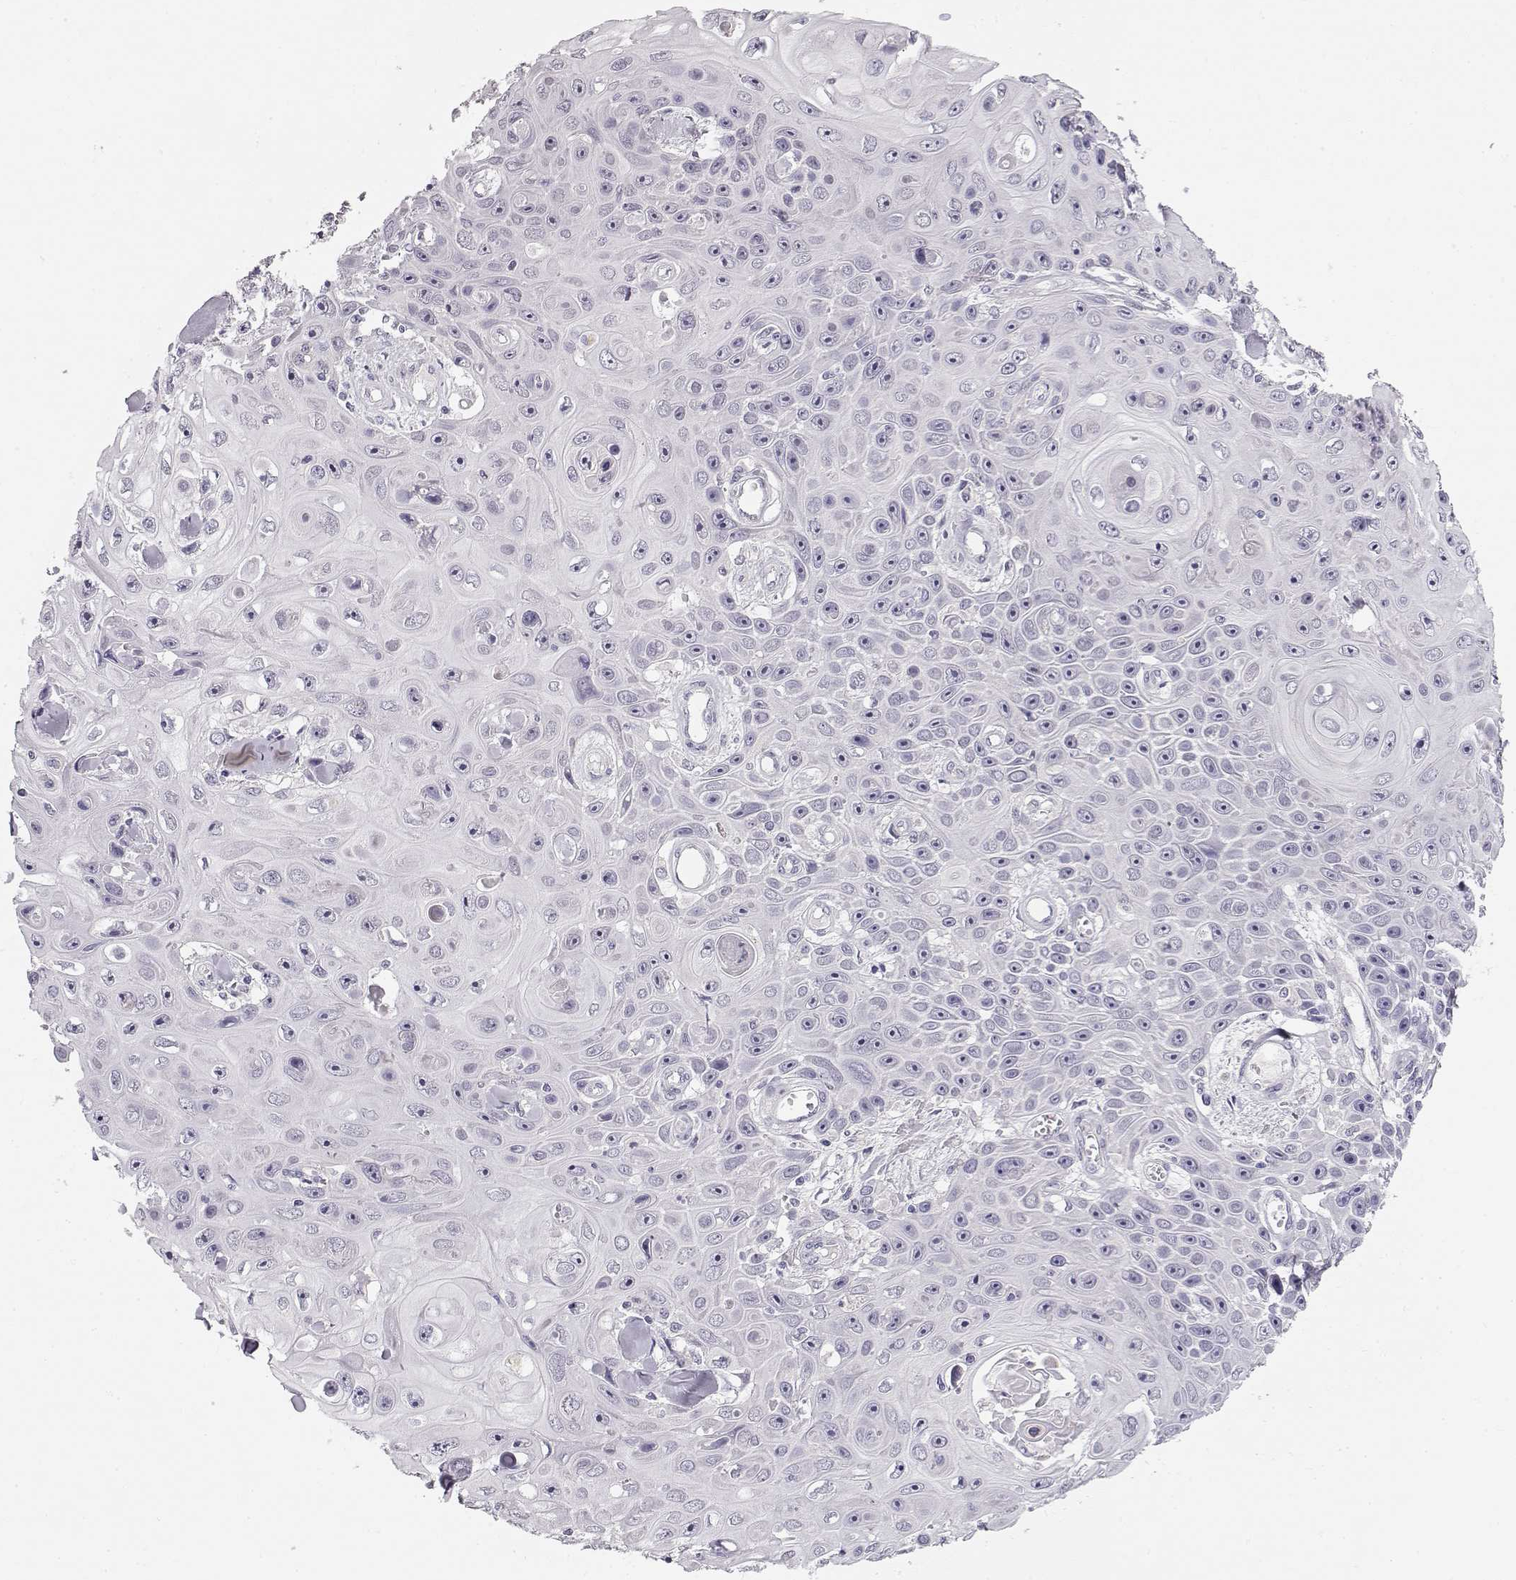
{"staining": {"intensity": "negative", "quantity": "none", "location": "none"}, "tissue": "skin cancer", "cell_type": "Tumor cells", "image_type": "cancer", "snomed": [{"axis": "morphology", "description": "Squamous cell carcinoma, NOS"}, {"axis": "topography", "description": "Skin"}], "caption": "Immunohistochemistry image of neoplastic tissue: human skin cancer stained with DAB displays no significant protein staining in tumor cells.", "gene": "TTC26", "patient": {"sex": "male", "age": 82}}